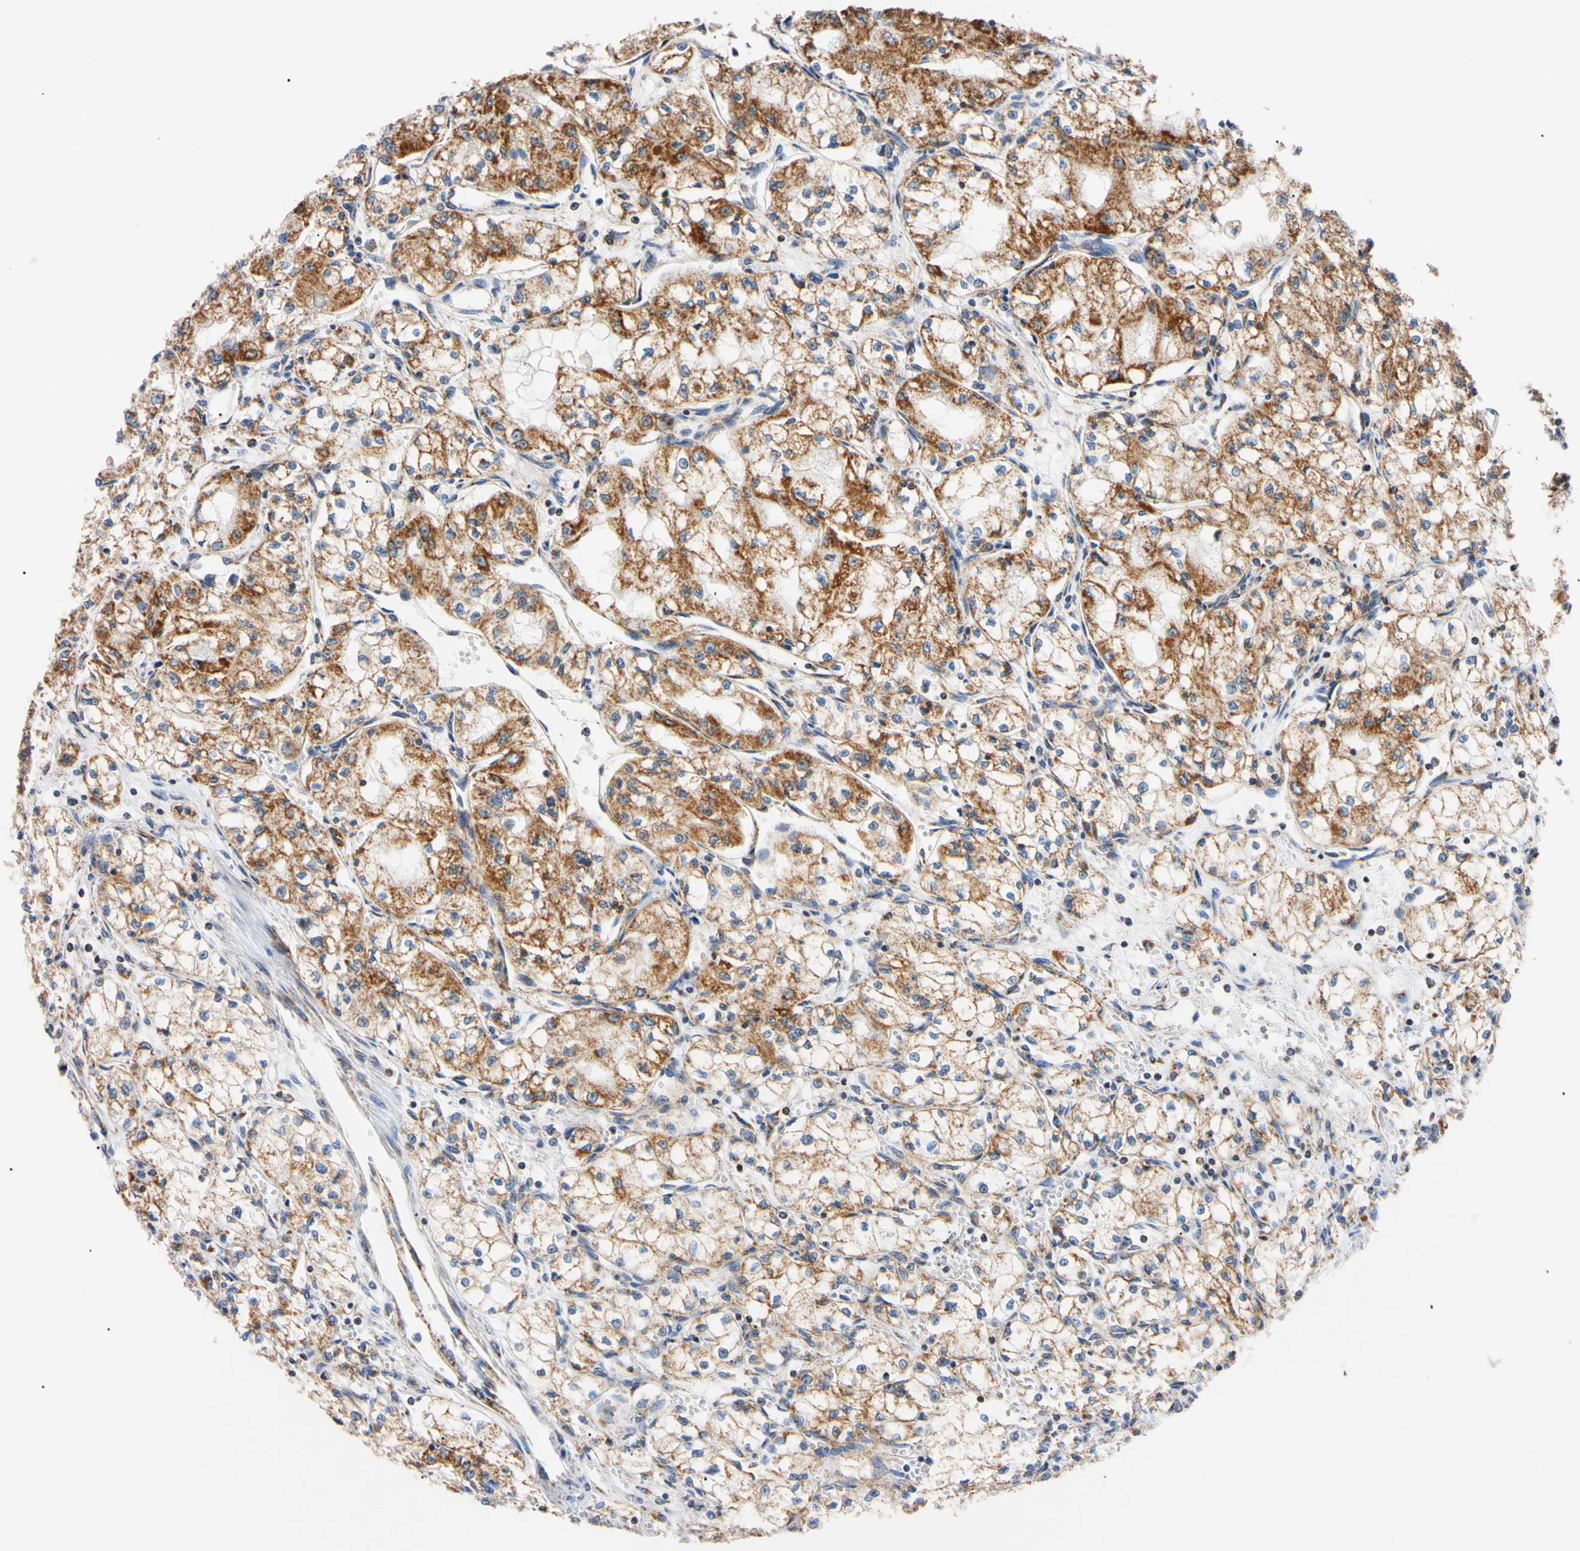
{"staining": {"intensity": "strong", "quantity": ">75%", "location": "cytoplasmic/membranous"}, "tissue": "renal cancer", "cell_type": "Tumor cells", "image_type": "cancer", "snomed": [{"axis": "morphology", "description": "Normal tissue, NOS"}, {"axis": "morphology", "description": "Adenocarcinoma, NOS"}, {"axis": "topography", "description": "Kidney"}], "caption": "Protein expression analysis of human renal cancer reveals strong cytoplasmic/membranous expression in about >75% of tumor cells.", "gene": "CLPP", "patient": {"sex": "male", "age": 59}}